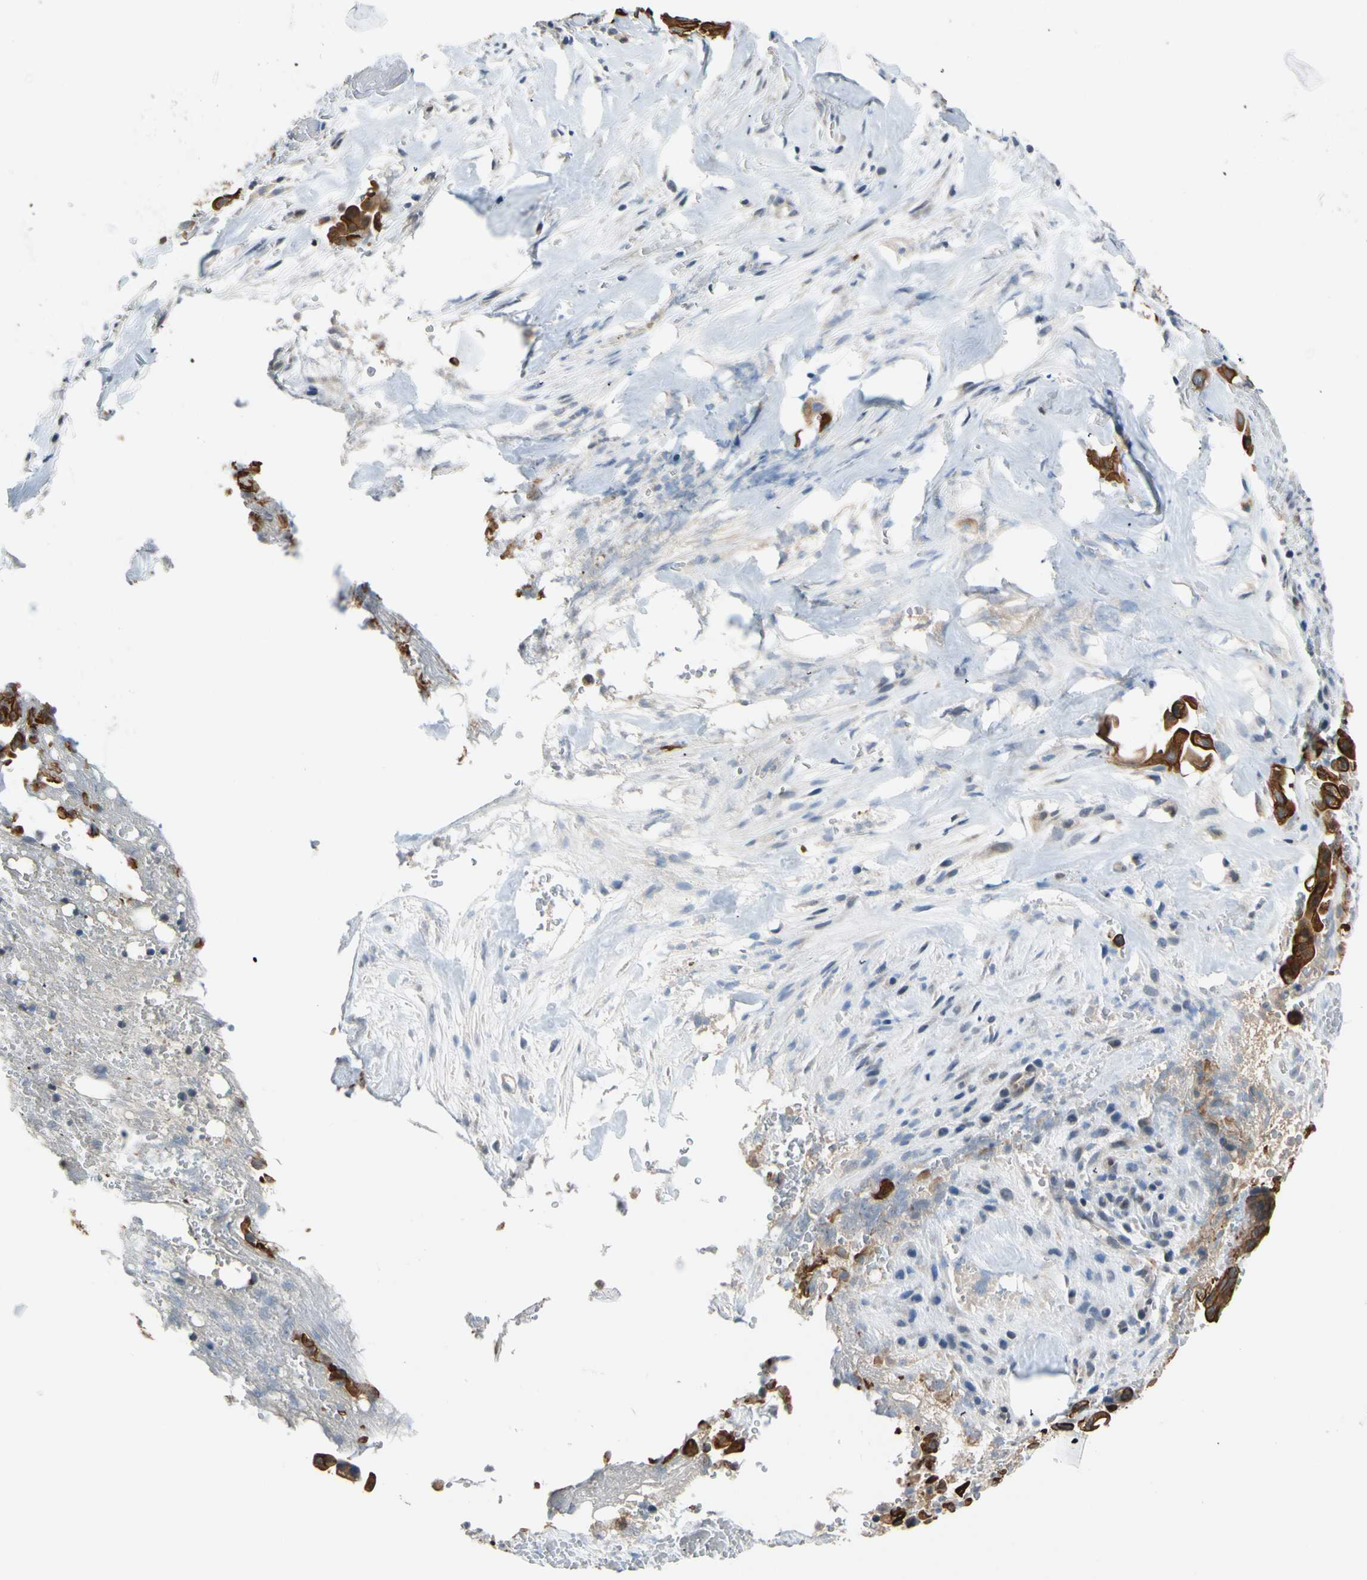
{"staining": {"intensity": "strong", "quantity": ">75%", "location": "cytoplasmic/membranous"}, "tissue": "liver cancer", "cell_type": "Tumor cells", "image_type": "cancer", "snomed": [{"axis": "morphology", "description": "Cholangiocarcinoma"}, {"axis": "topography", "description": "Liver"}], "caption": "Protein analysis of liver cancer tissue shows strong cytoplasmic/membranous expression in approximately >75% of tumor cells.", "gene": "TAF12", "patient": {"sex": "female", "age": 68}}